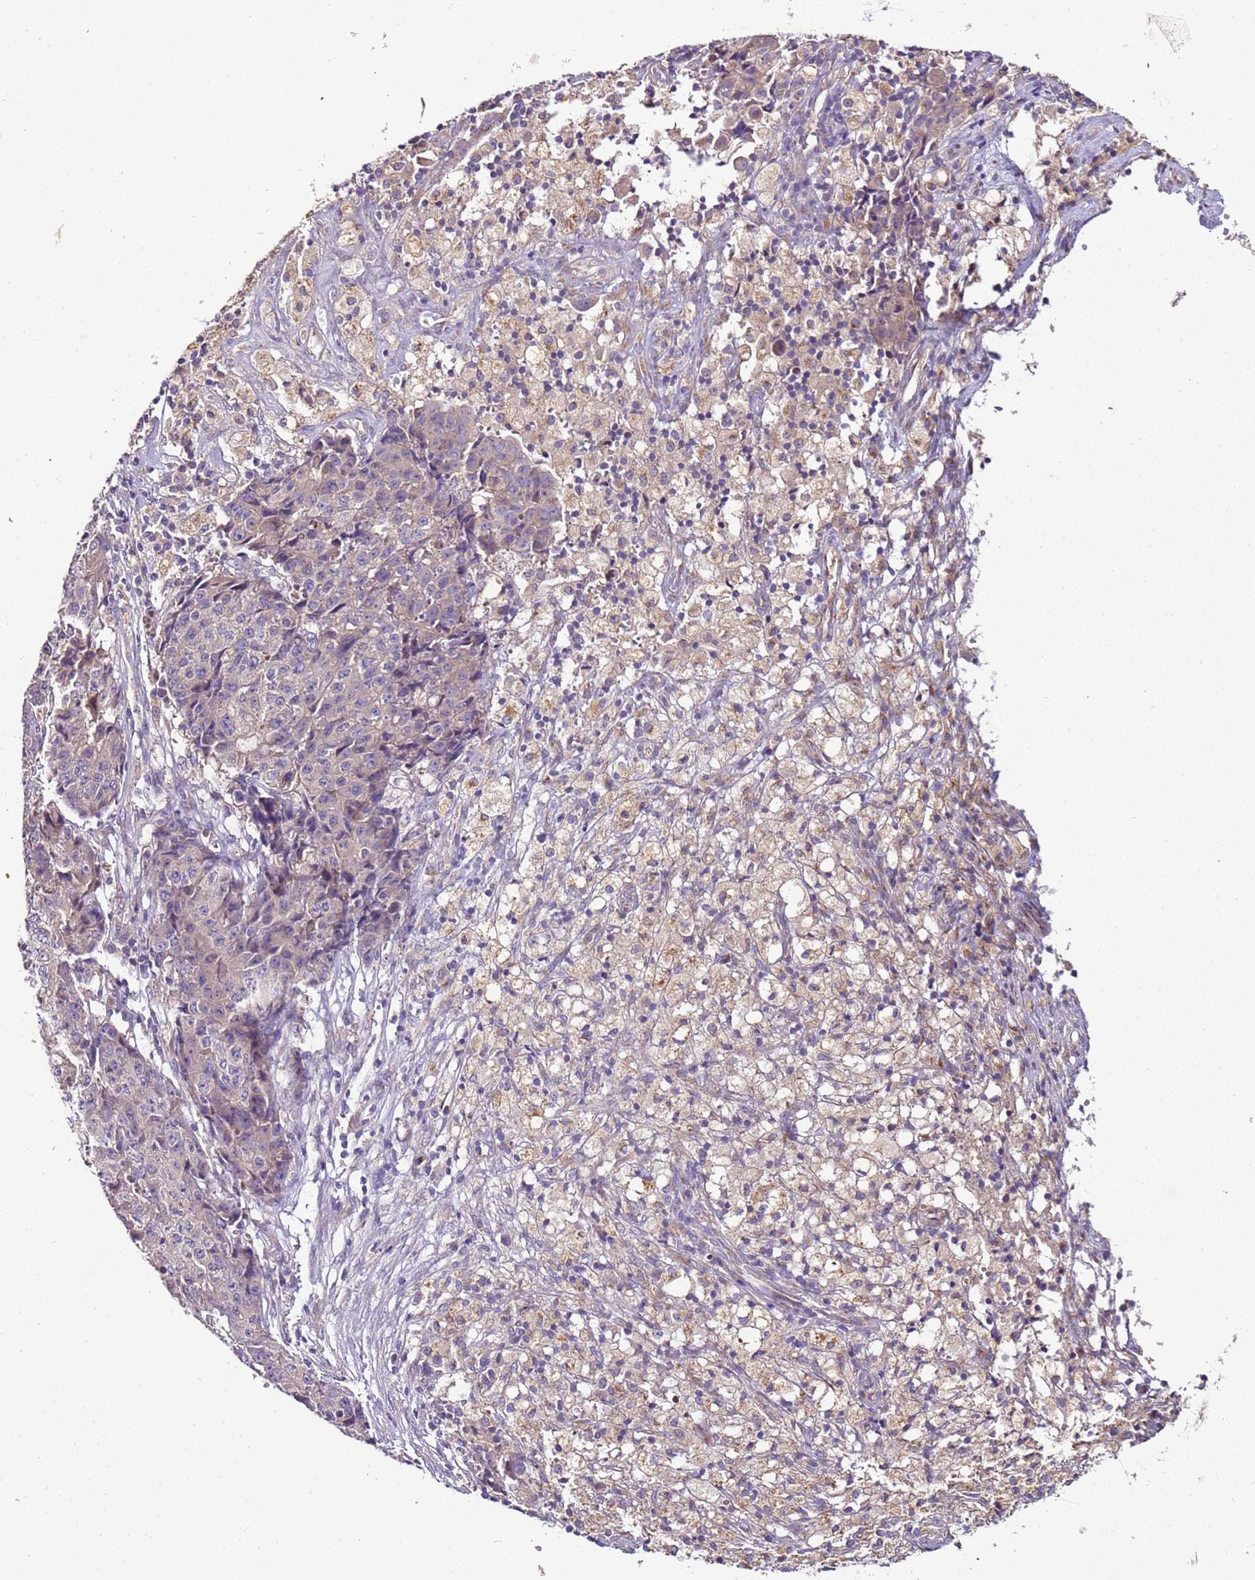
{"staining": {"intensity": "weak", "quantity": "<25%", "location": "cytoplasmic/membranous"}, "tissue": "ovarian cancer", "cell_type": "Tumor cells", "image_type": "cancer", "snomed": [{"axis": "morphology", "description": "Carcinoma, endometroid"}, {"axis": "topography", "description": "Ovary"}], "caption": "DAB immunohistochemical staining of ovarian cancer shows no significant staining in tumor cells.", "gene": "FAM20A", "patient": {"sex": "female", "age": 42}}